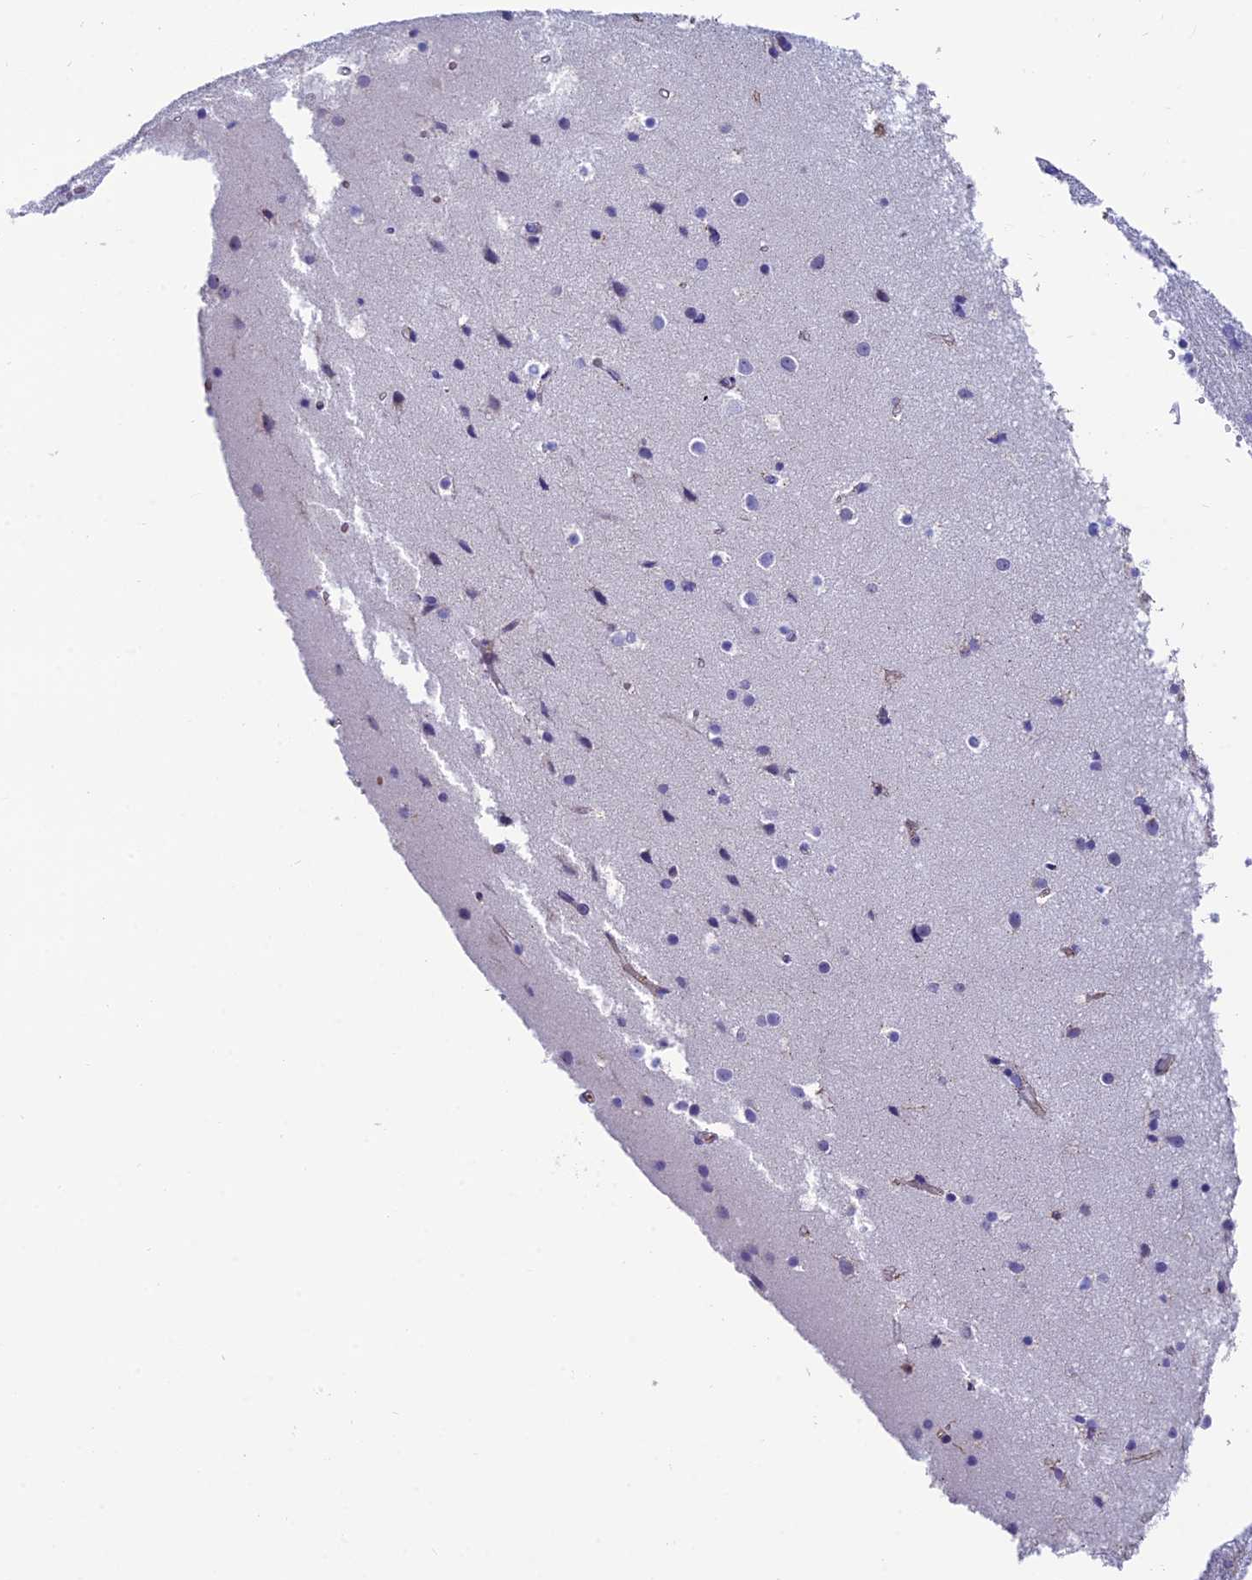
{"staining": {"intensity": "weak", "quantity": ">75%", "location": "cytoplasmic/membranous"}, "tissue": "cerebral cortex", "cell_type": "Endothelial cells", "image_type": "normal", "snomed": [{"axis": "morphology", "description": "Normal tissue, NOS"}, {"axis": "topography", "description": "Cerebral cortex"}], "caption": "Immunohistochemical staining of normal human cerebral cortex exhibits weak cytoplasmic/membranous protein positivity in about >75% of endothelial cells.", "gene": "MACIR", "patient": {"sex": "male", "age": 54}}